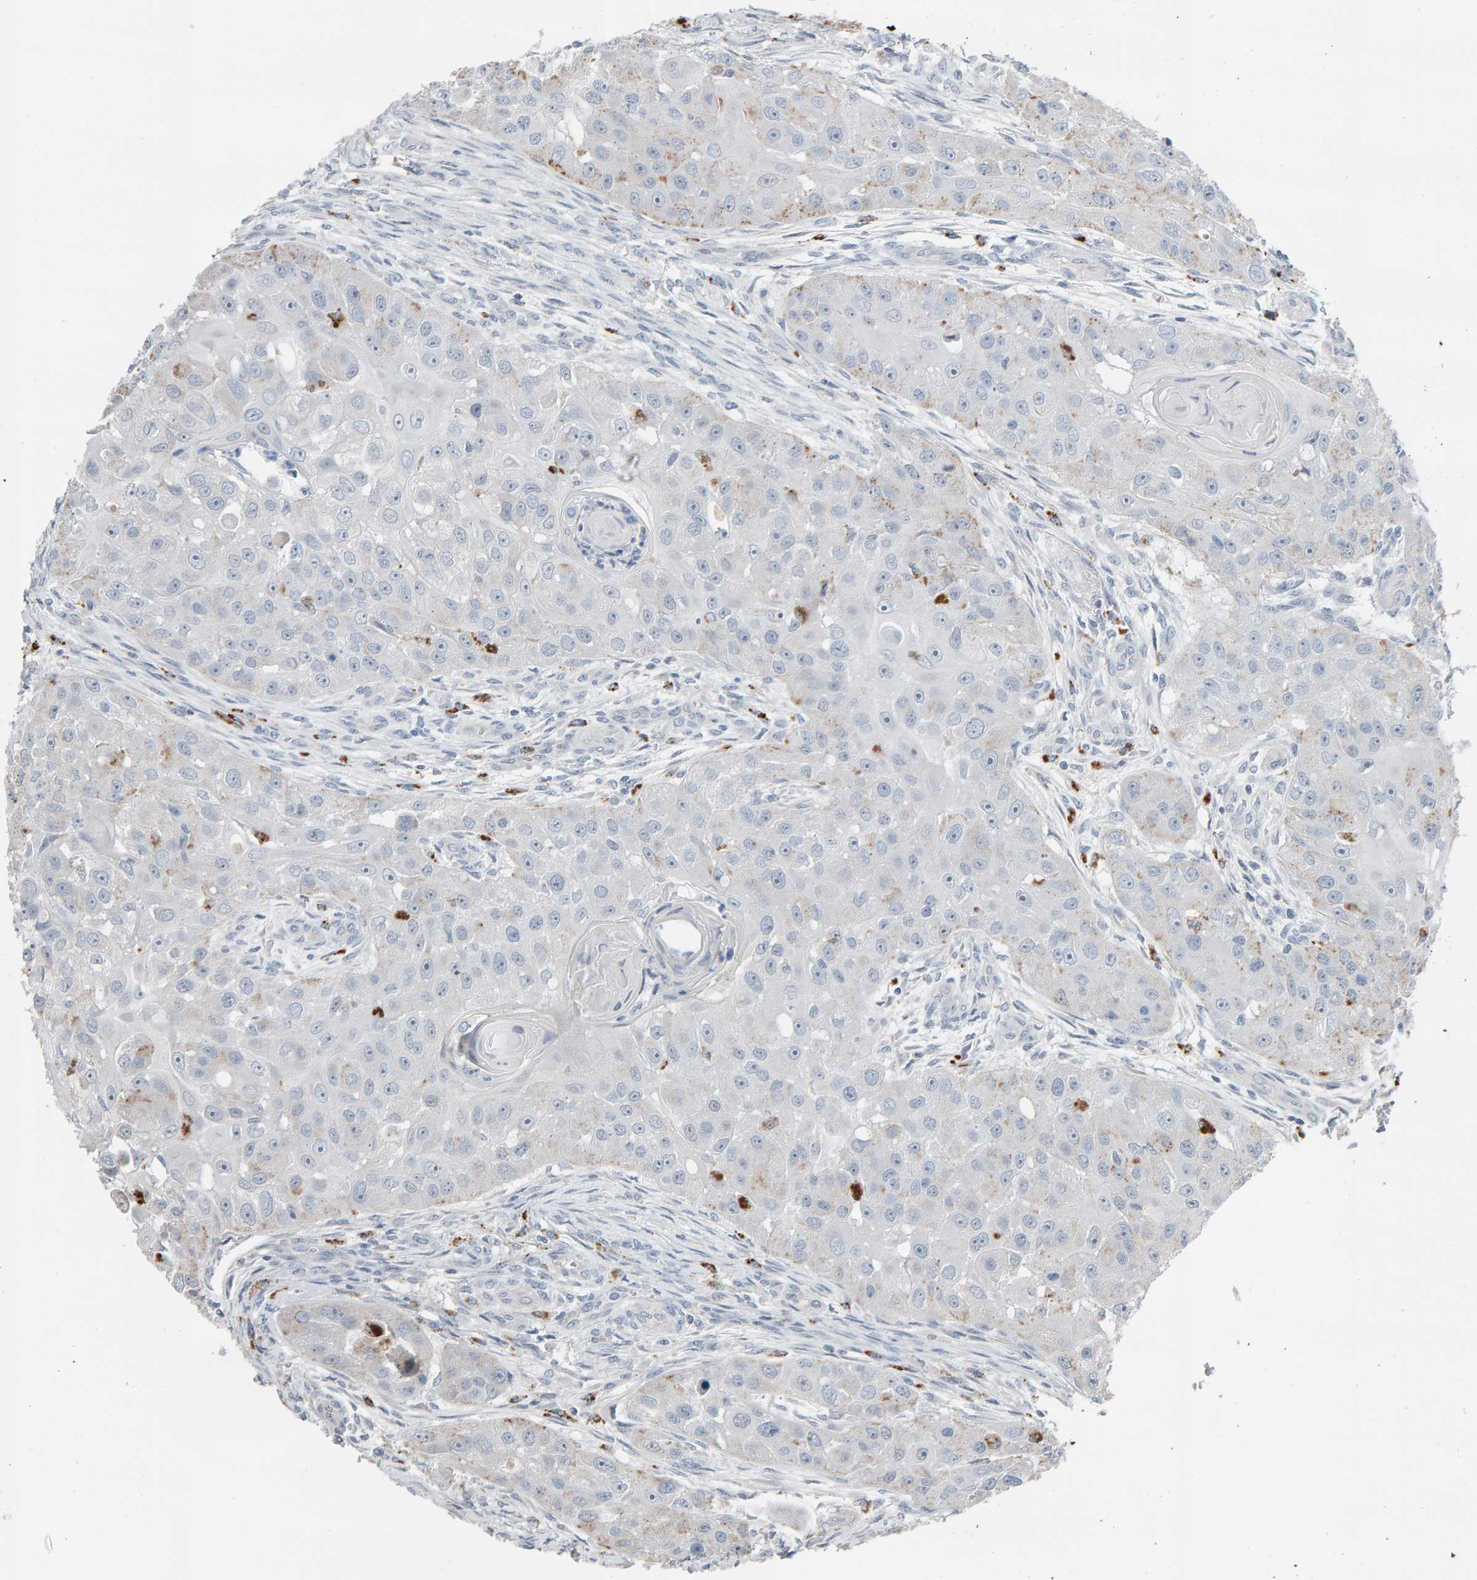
{"staining": {"intensity": "weak", "quantity": "<25%", "location": "cytoplasmic/membranous"}, "tissue": "head and neck cancer", "cell_type": "Tumor cells", "image_type": "cancer", "snomed": [{"axis": "morphology", "description": "Normal tissue, NOS"}, {"axis": "morphology", "description": "Squamous cell carcinoma, NOS"}, {"axis": "topography", "description": "Skeletal muscle"}, {"axis": "topography", "description": "Head-Neck"}], "caption": "There is no significant expression in tumor cells of head and neck squamous cell carcinoma.", "gene": "IPPK", "patient": {"sex": "male", "age": 51}}